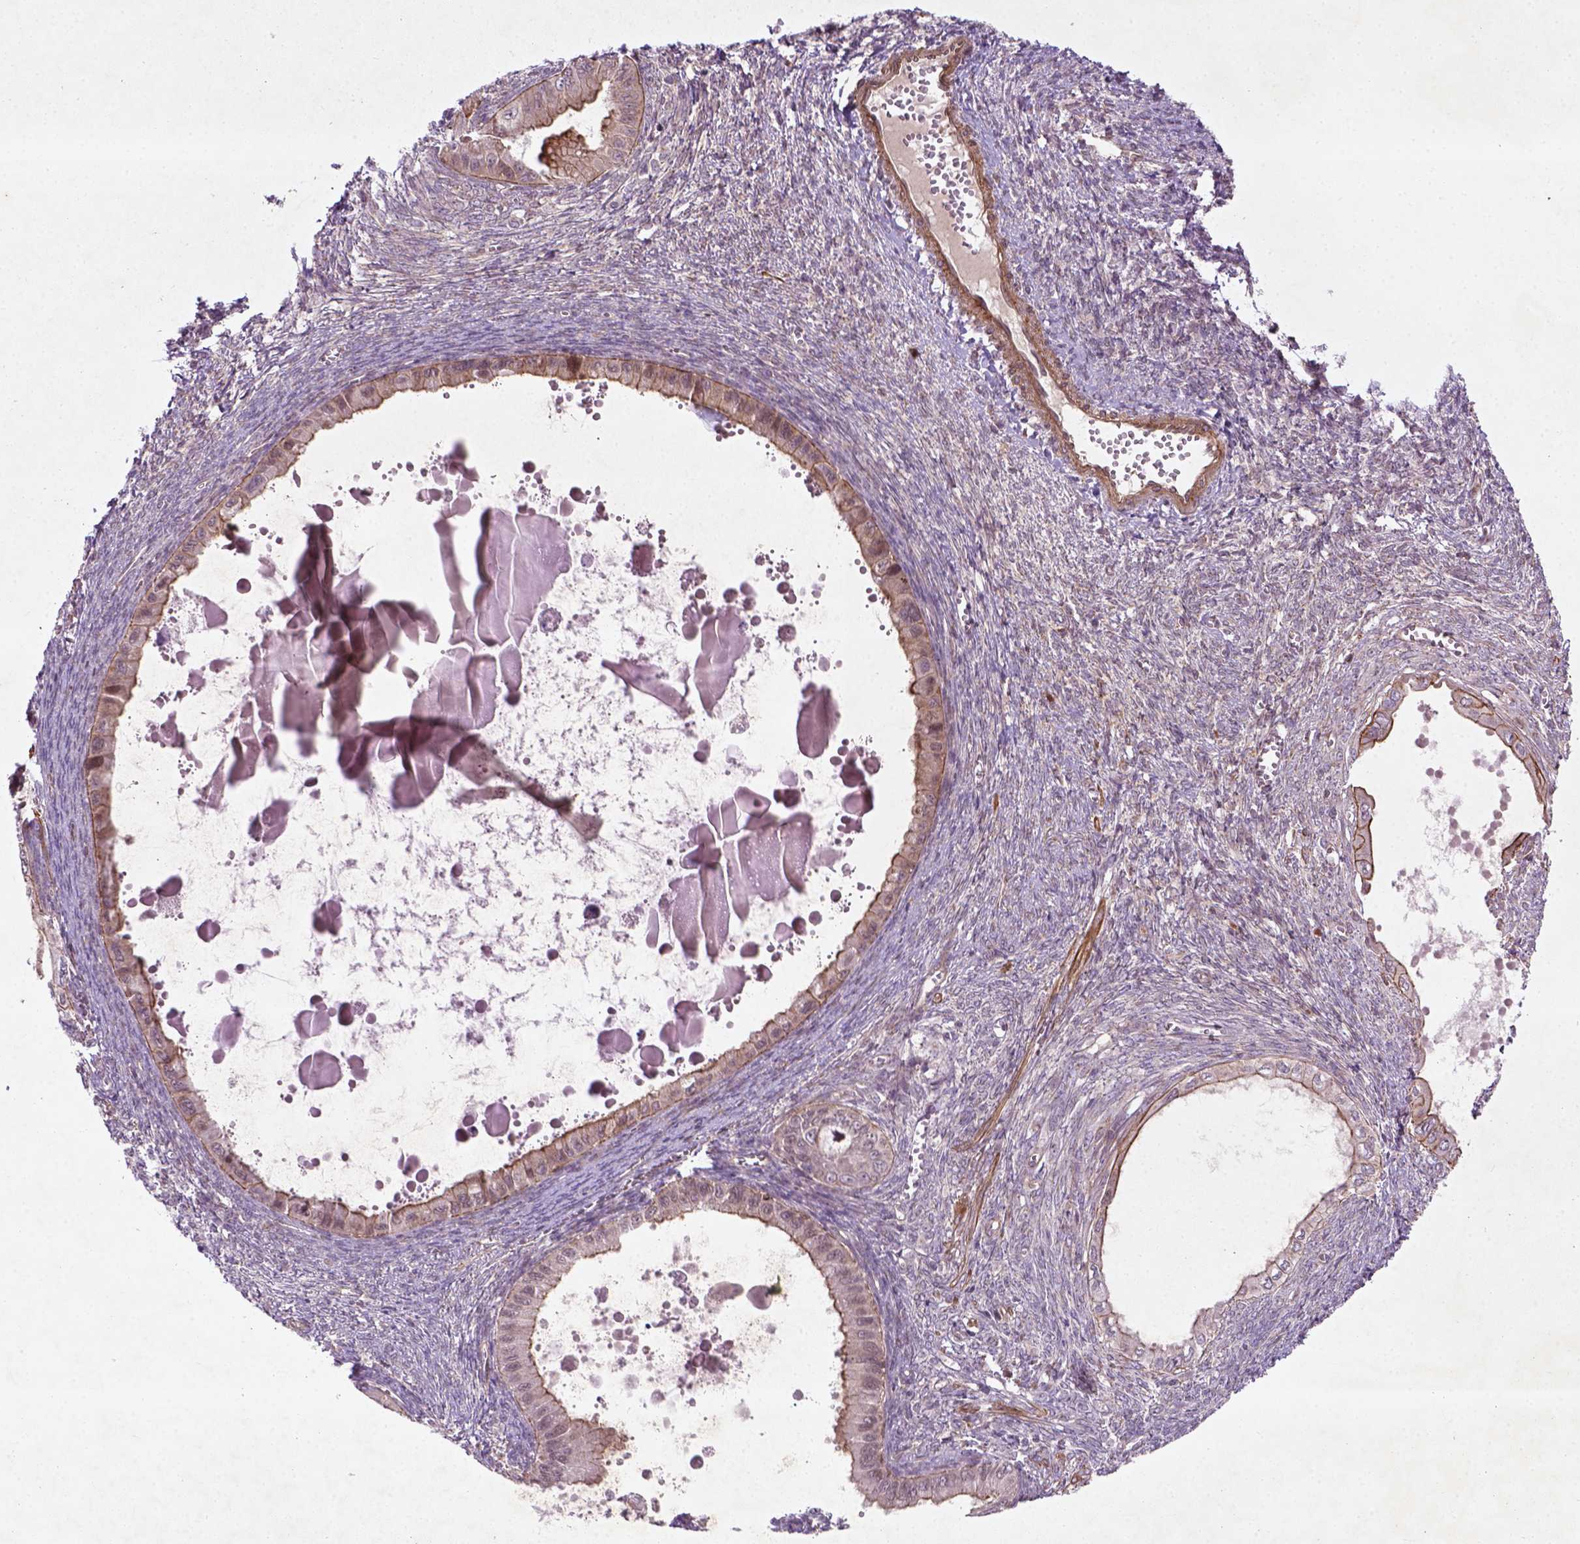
{"staining": {"intensity": "moderate", "quantity": "25%-75%", "location": "cytoplasmic/membranous"}, "tissue": "ovarian cancer", "cell_type": "Tumor cells", "image_type": "cancer", "snomed": [{"axis": "morphology", "description": "Cystadenocarcinoma, mucinous, NOS"}, {"axis": "topography", "description": "Ovary"}], "caption": "Tumor cells show medium levels of moderate cytoplasmic/membranous staining in approximately 25%-75% of cells in human ovarian cancer. The protein of interest is shown in brown color, while the nuclei are stained blue.", "gene": "TCHP", "patient": {"sex": "female", "age": 64}}